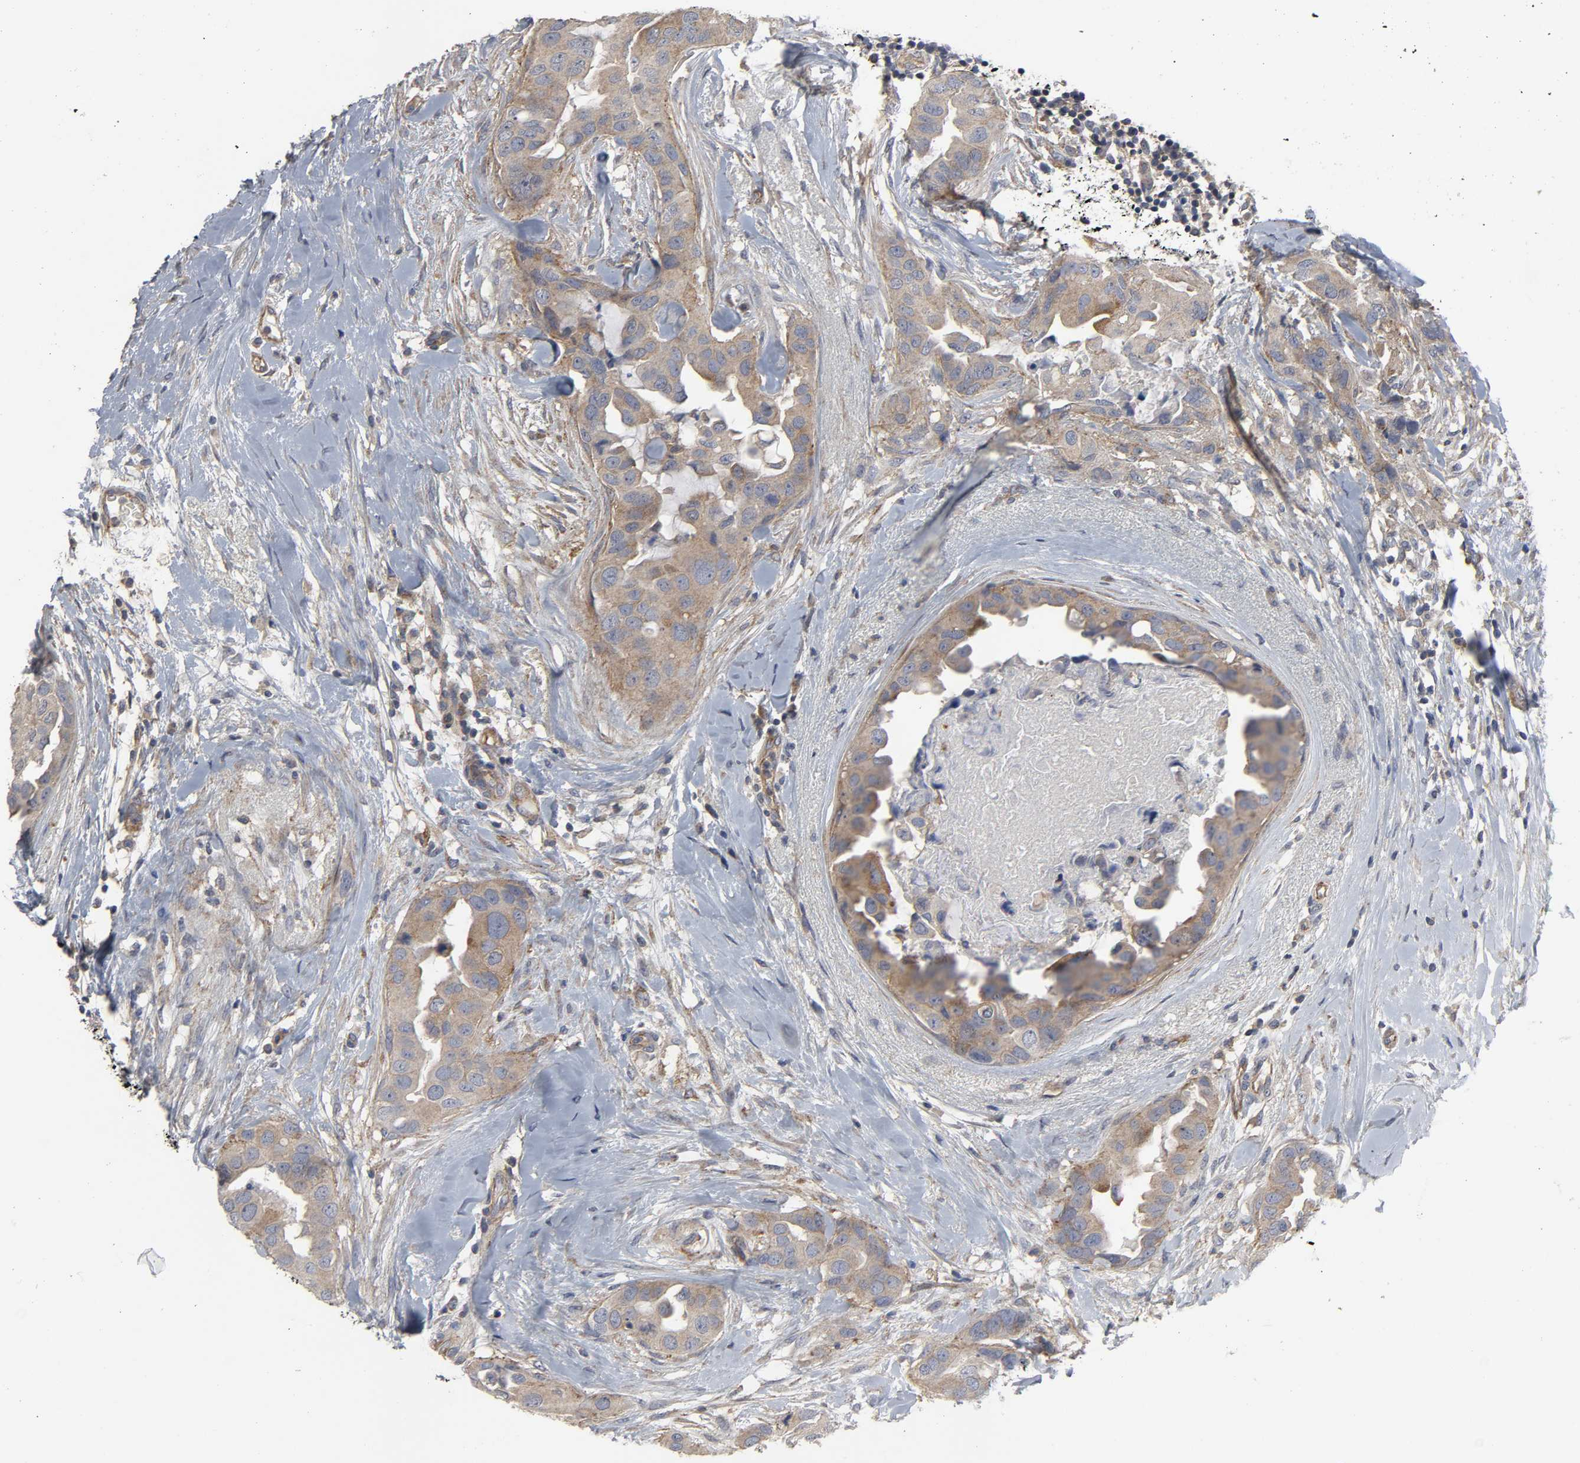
{"staining": {"intensity": "moderate", "quantity": ">75%", "location": "cytoplasmic/membranous"}, "tissue": "breast cancer", "cell_type": "Tumor cells", "image_type": "cancer", "snomed": [{"axis": "morphology", "description": "Duct carcinoma"}, {"axis": "topography", "description": "Breast"}], "caption": "The image shows staining of breast invasive ductal carcinoma, revealing moderate cytoplasmic/membranous protein expression (brown color) within tumor cells.", "gene": "SH3GLB1", "patient": {"sex": "female", "age": 40}}